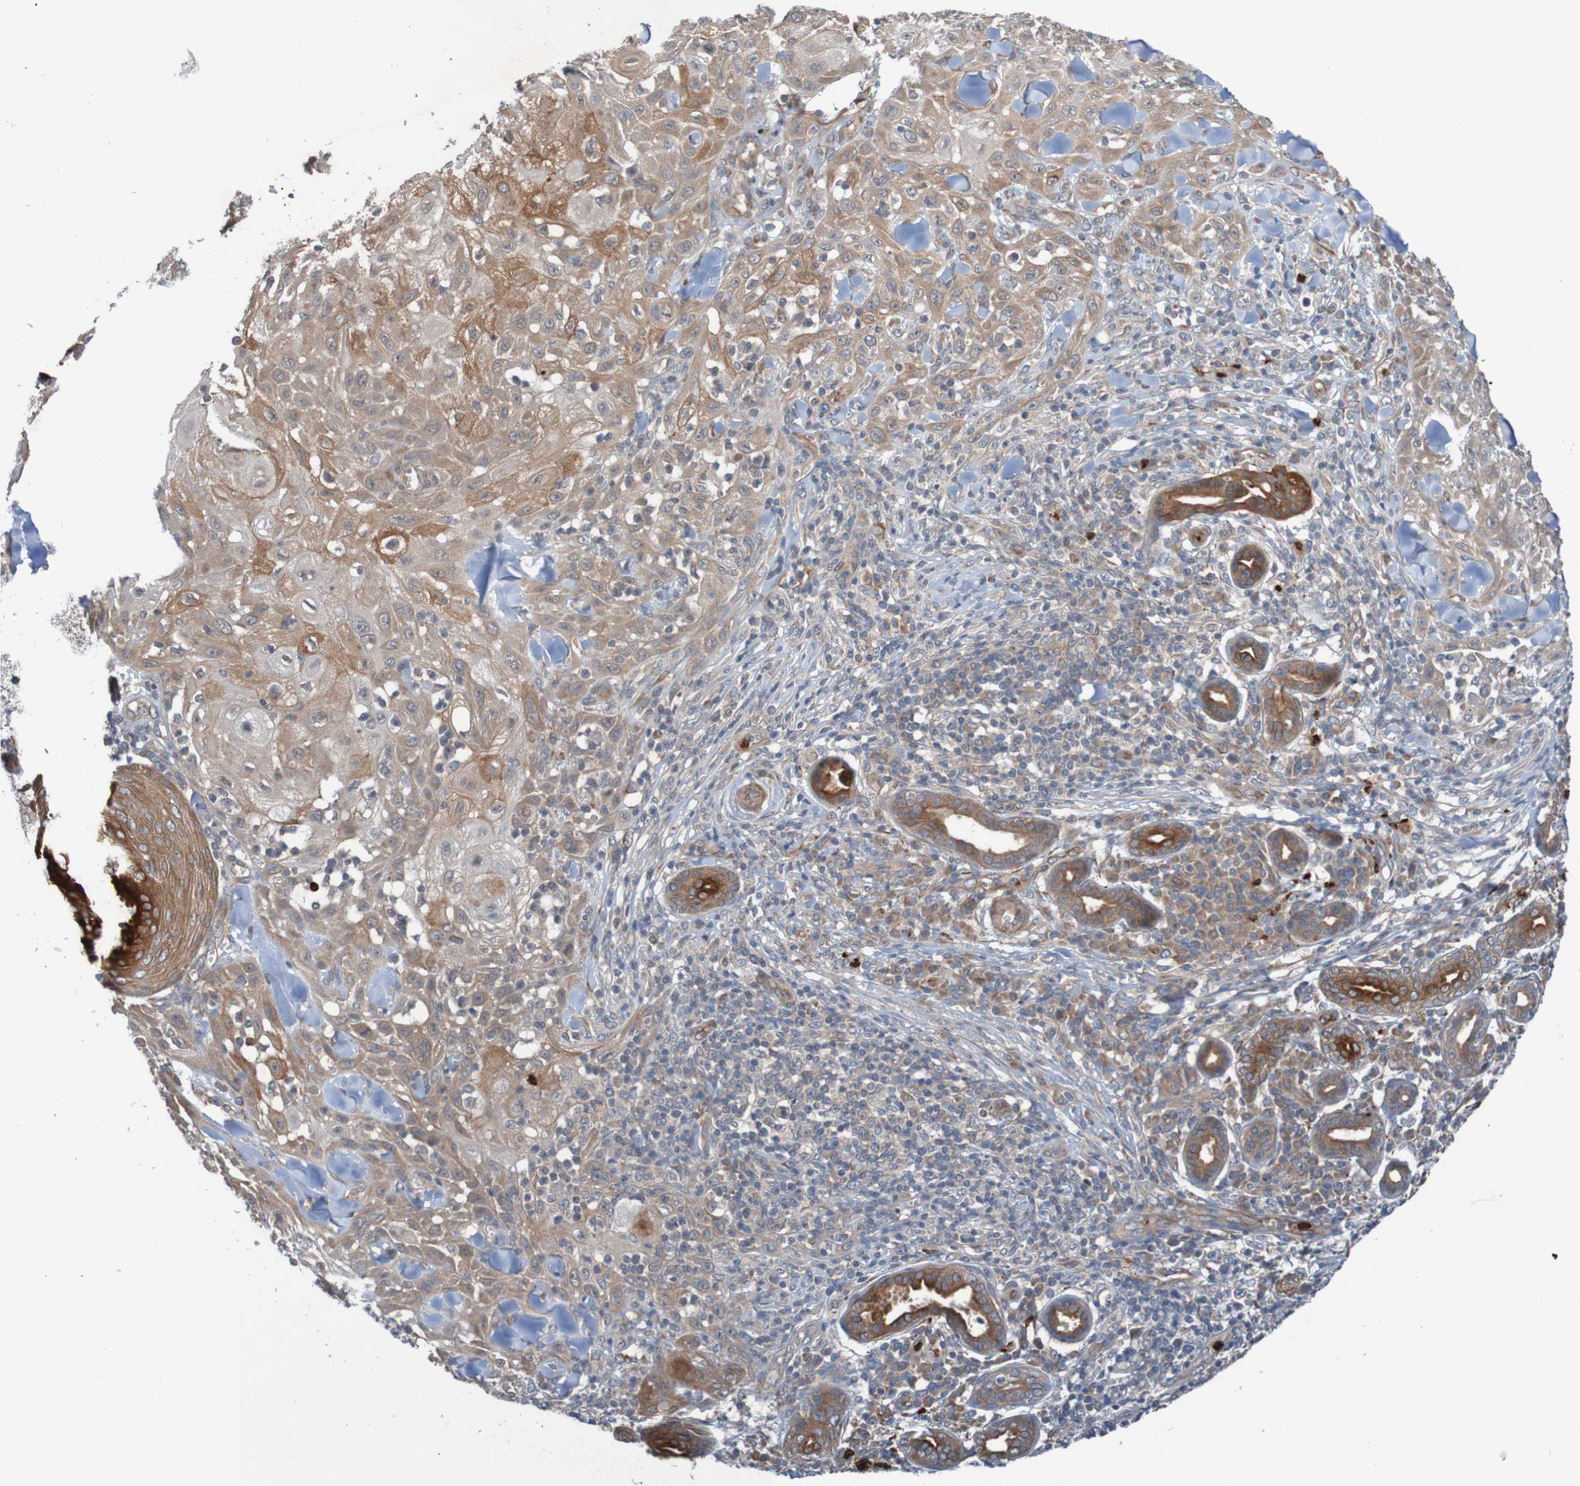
{"staining": {"intensity": "weak", "quantity": ">75%", "location": "cytoplasmic/membranous"}, "tissue": "skin cancer", "cell_type": "Tumor cells", "image_type": "cancer", "snomed": [{"axis": "morphology", "description": "Squamous cell carcinoma, NOS"}, {"axis": "topography", "description": "Skin"}], "caption": "Squamous cell carcinoma (skin) tissue shows weak cytoplasmic/membranous staining in about >75% of tumor cells", "gene": "ST8SIA6", "patient": {"sex": "male", "age": 24}}